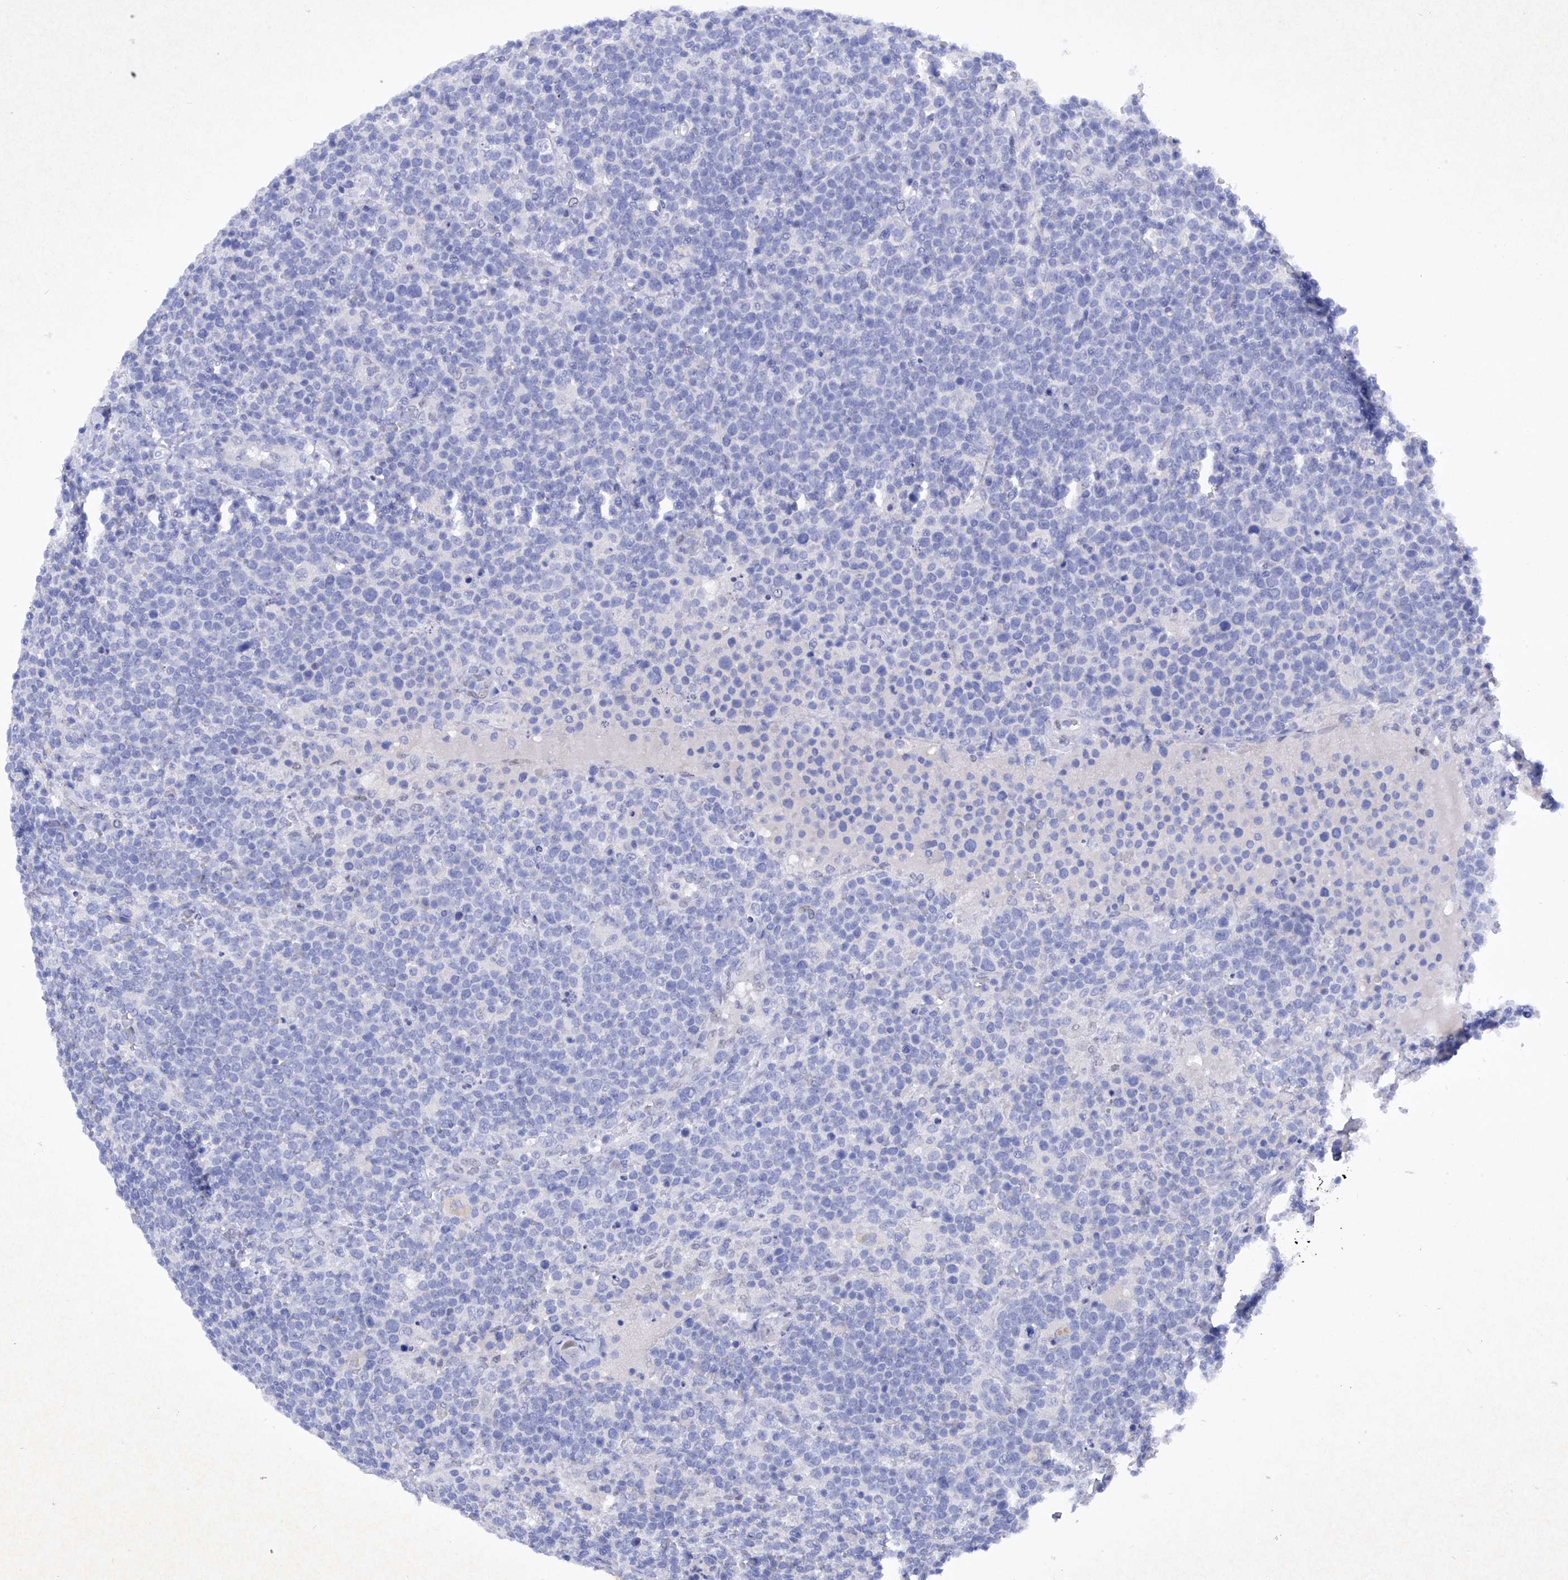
{"staining": {"intensity": "negative", "quantity": "none", "location": "none"}, "tissue": "lymphoma", "cell_type": "Tumor cells", "image_type": "cancer", "snomed": [{"axis": "morphology", "description": "Malignant lymphoma, non-Hodgkin's type, High grade"}, {"axis": "topography", "description": "Lymph node"}], "caption": "Immunohistochemistry (IHC) of lymphoma demonstrates no expression in tumor cells. The staining is performed using DAB (3,3'-diaminobenzidine) brown chromogen with nuclei counter-stained in using hematoxylin.", "gene": "BARX2", "patient": {"sex": "male", "age": 61}}